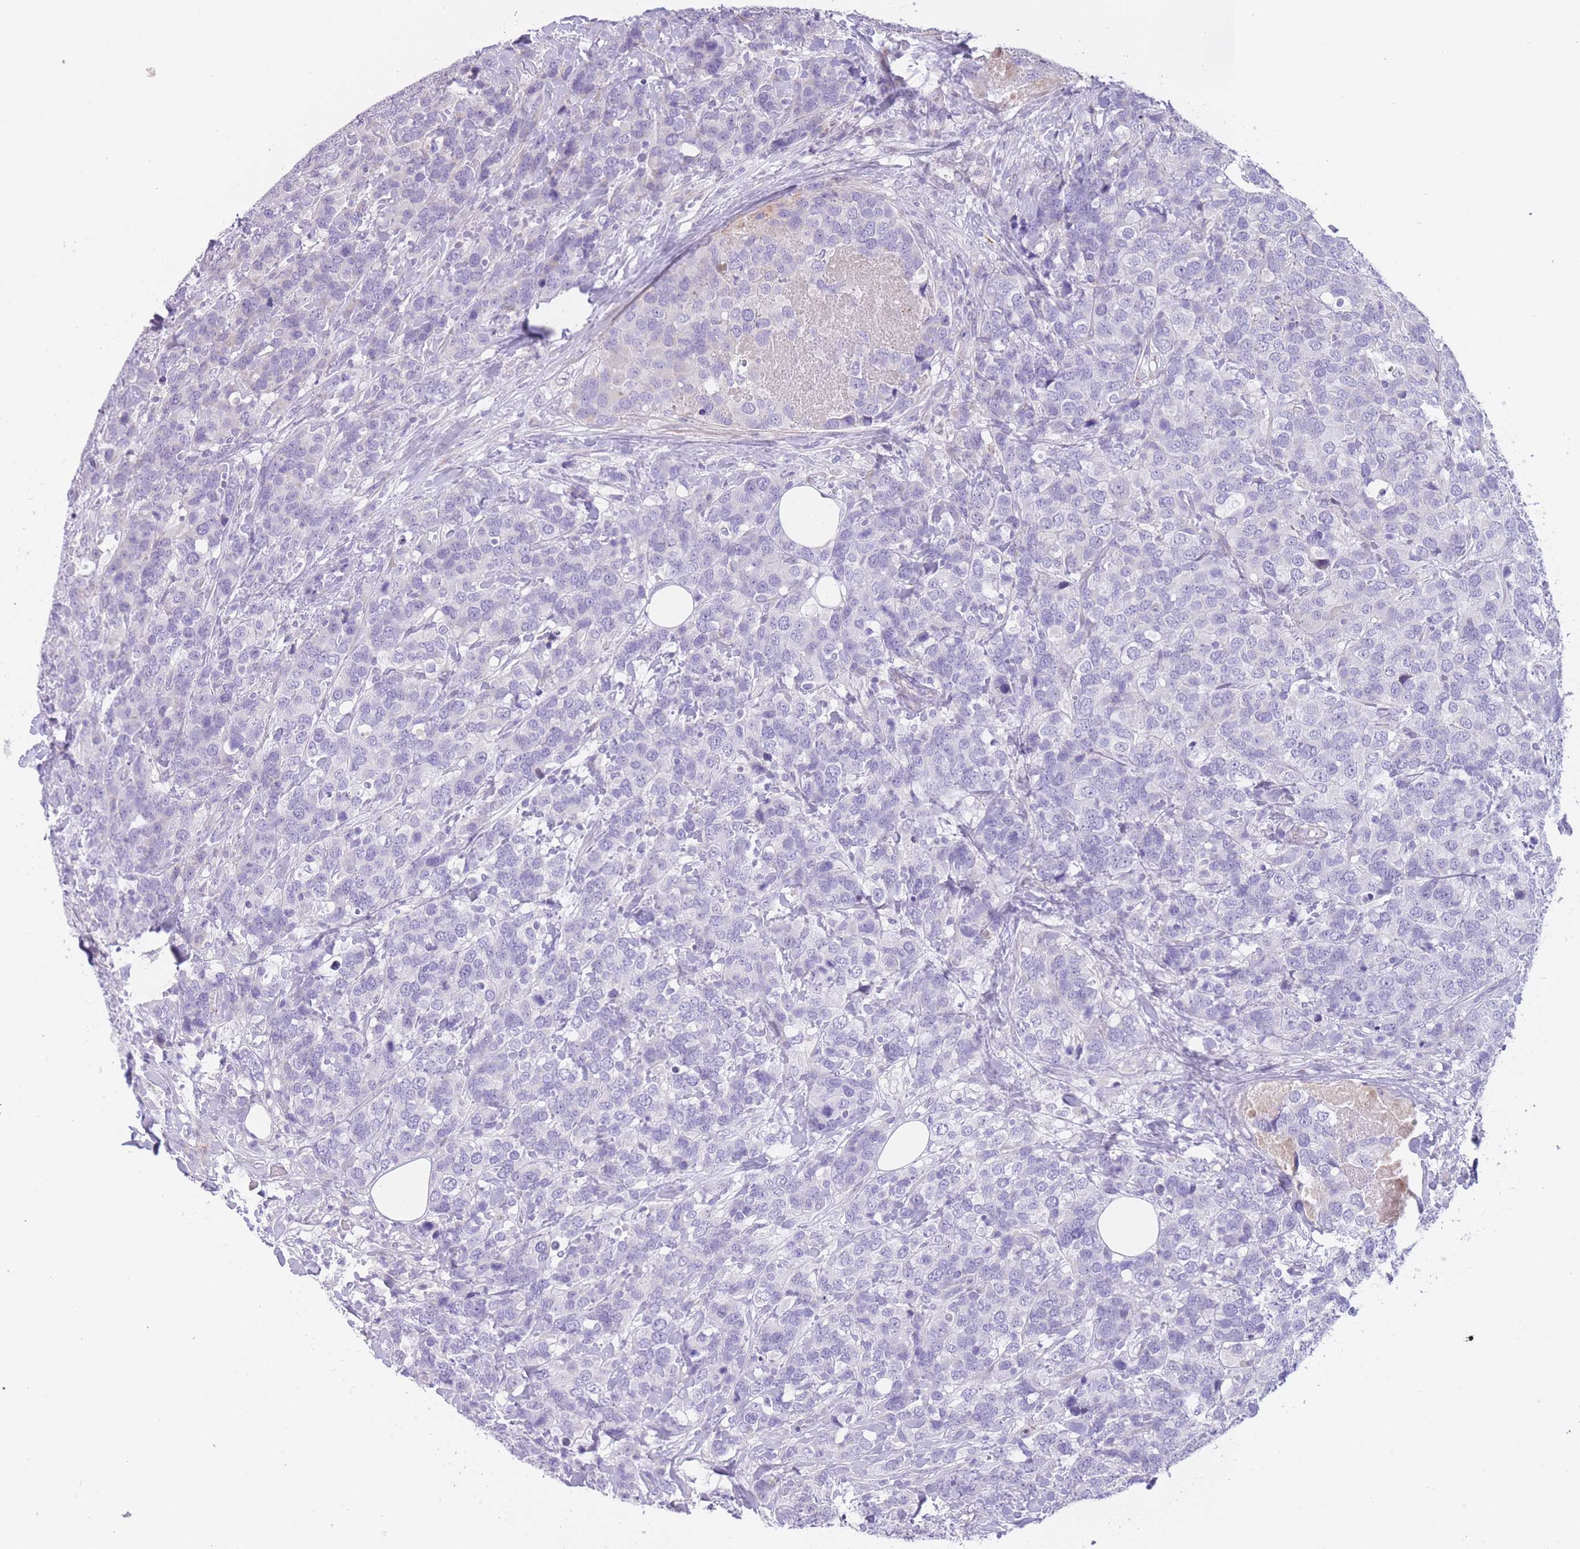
{"staining": {"intensity": "negative", "quantity": "none", "location": "none"}, "tissue": "breast cancer", "cell_type": "Tumor cells", "image_type": "cancer", "snomed": [{"axis": "morphology", "description": "Lobular carcinoma"}, {"axis": "topography", "description": "Breast"}], "caption": "Histopathology image shows no significant protein expression in tumor cells of breast lobular carcinoma.", "gene": "IMPG1", "patient": {"sex": "female", "age": 59}}